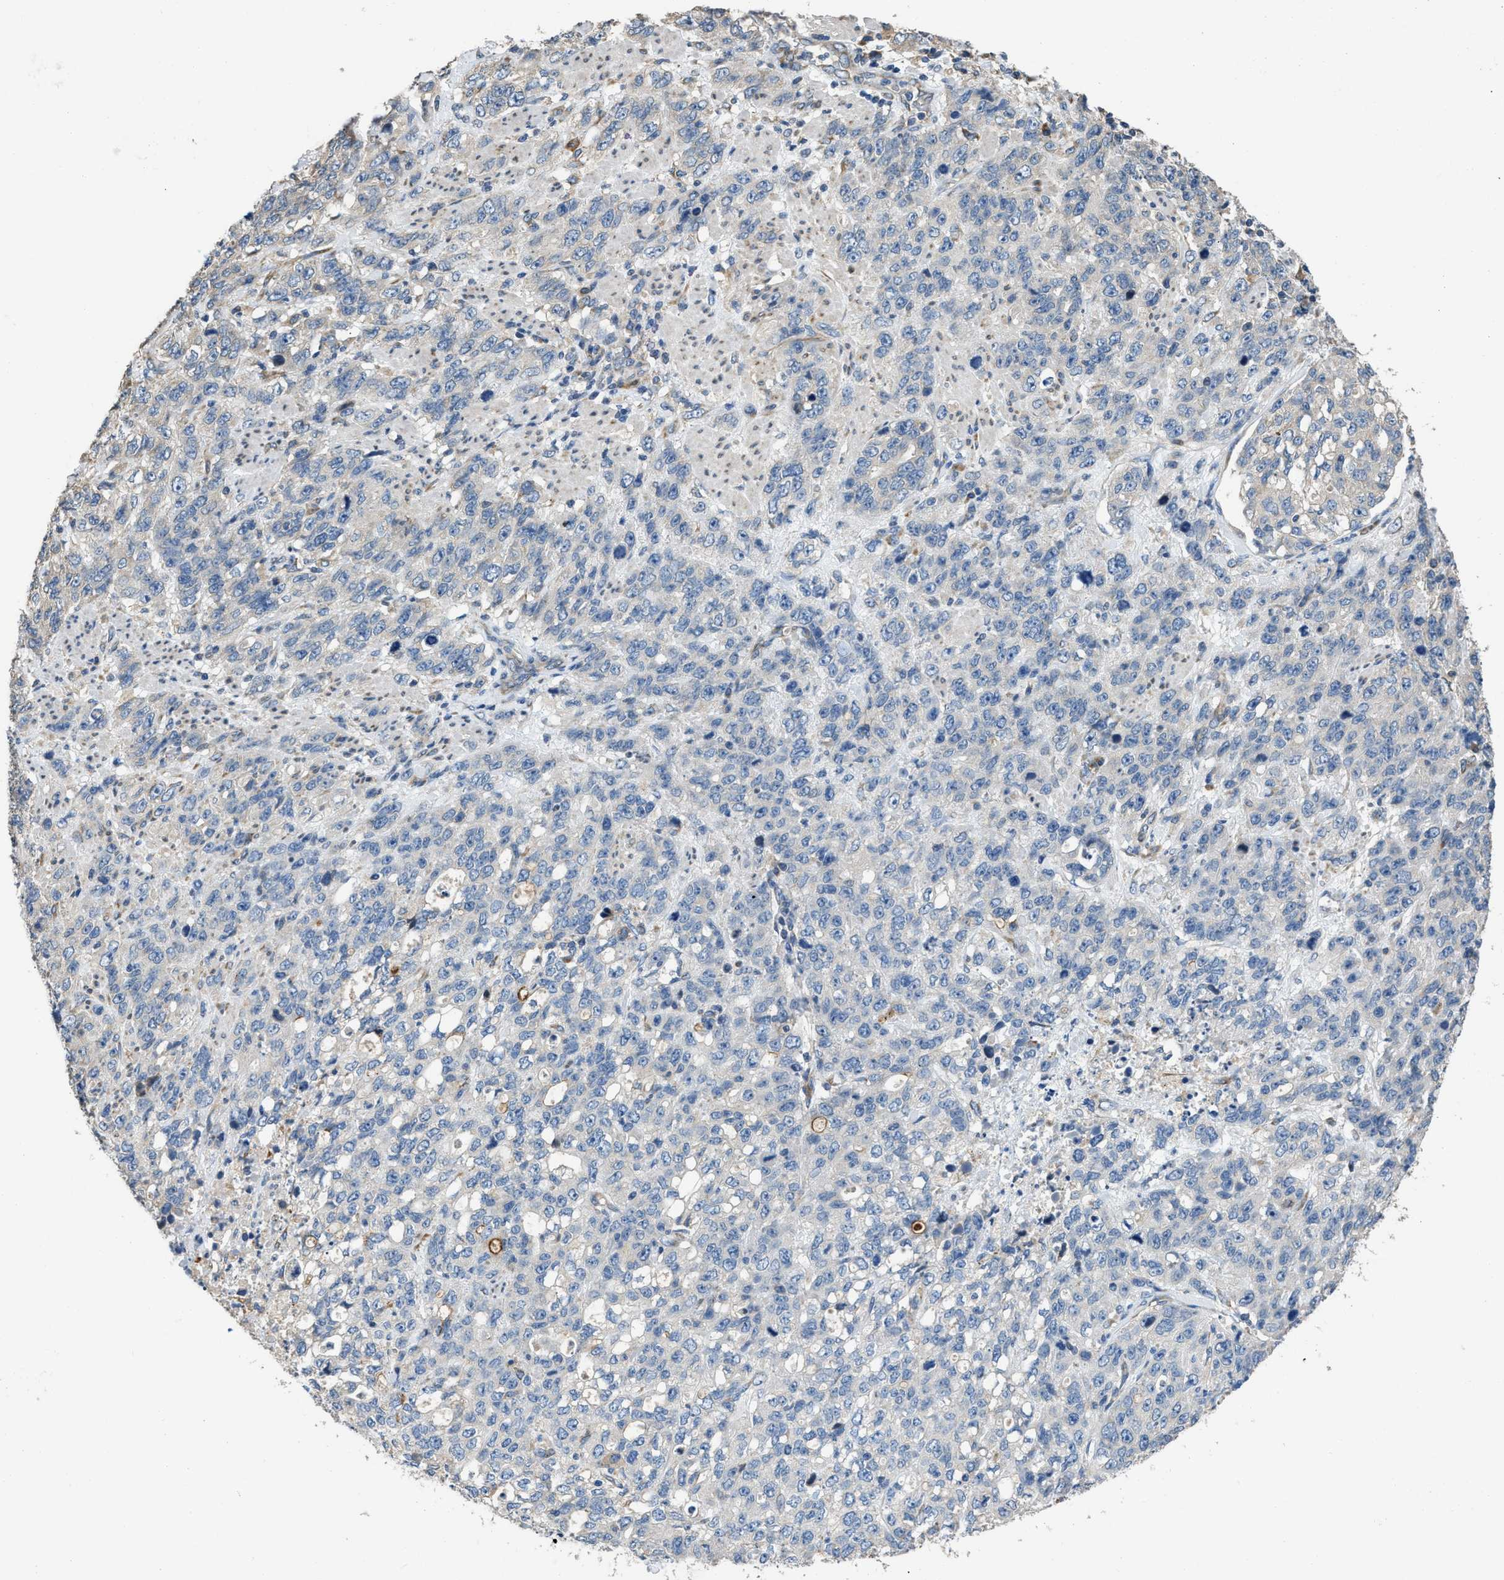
{"staining": {"intensity": "negative", "quantity": "none", "location": "none"}, "tissue": "stomach cancer", "cell_type": "Tumor cells", "image_type": "cancer", "snomed": [{"axis": "morphology", "description": "Adenocarcinoma, NOS"}, {"axis": "topography", "description": "Stomach"}], "caption": "There is no significant staining in tumor cells of adenocarcinoma (stomach).", "gene": "TMEM150A", "patient": {"sex": "male", "age": 48}}